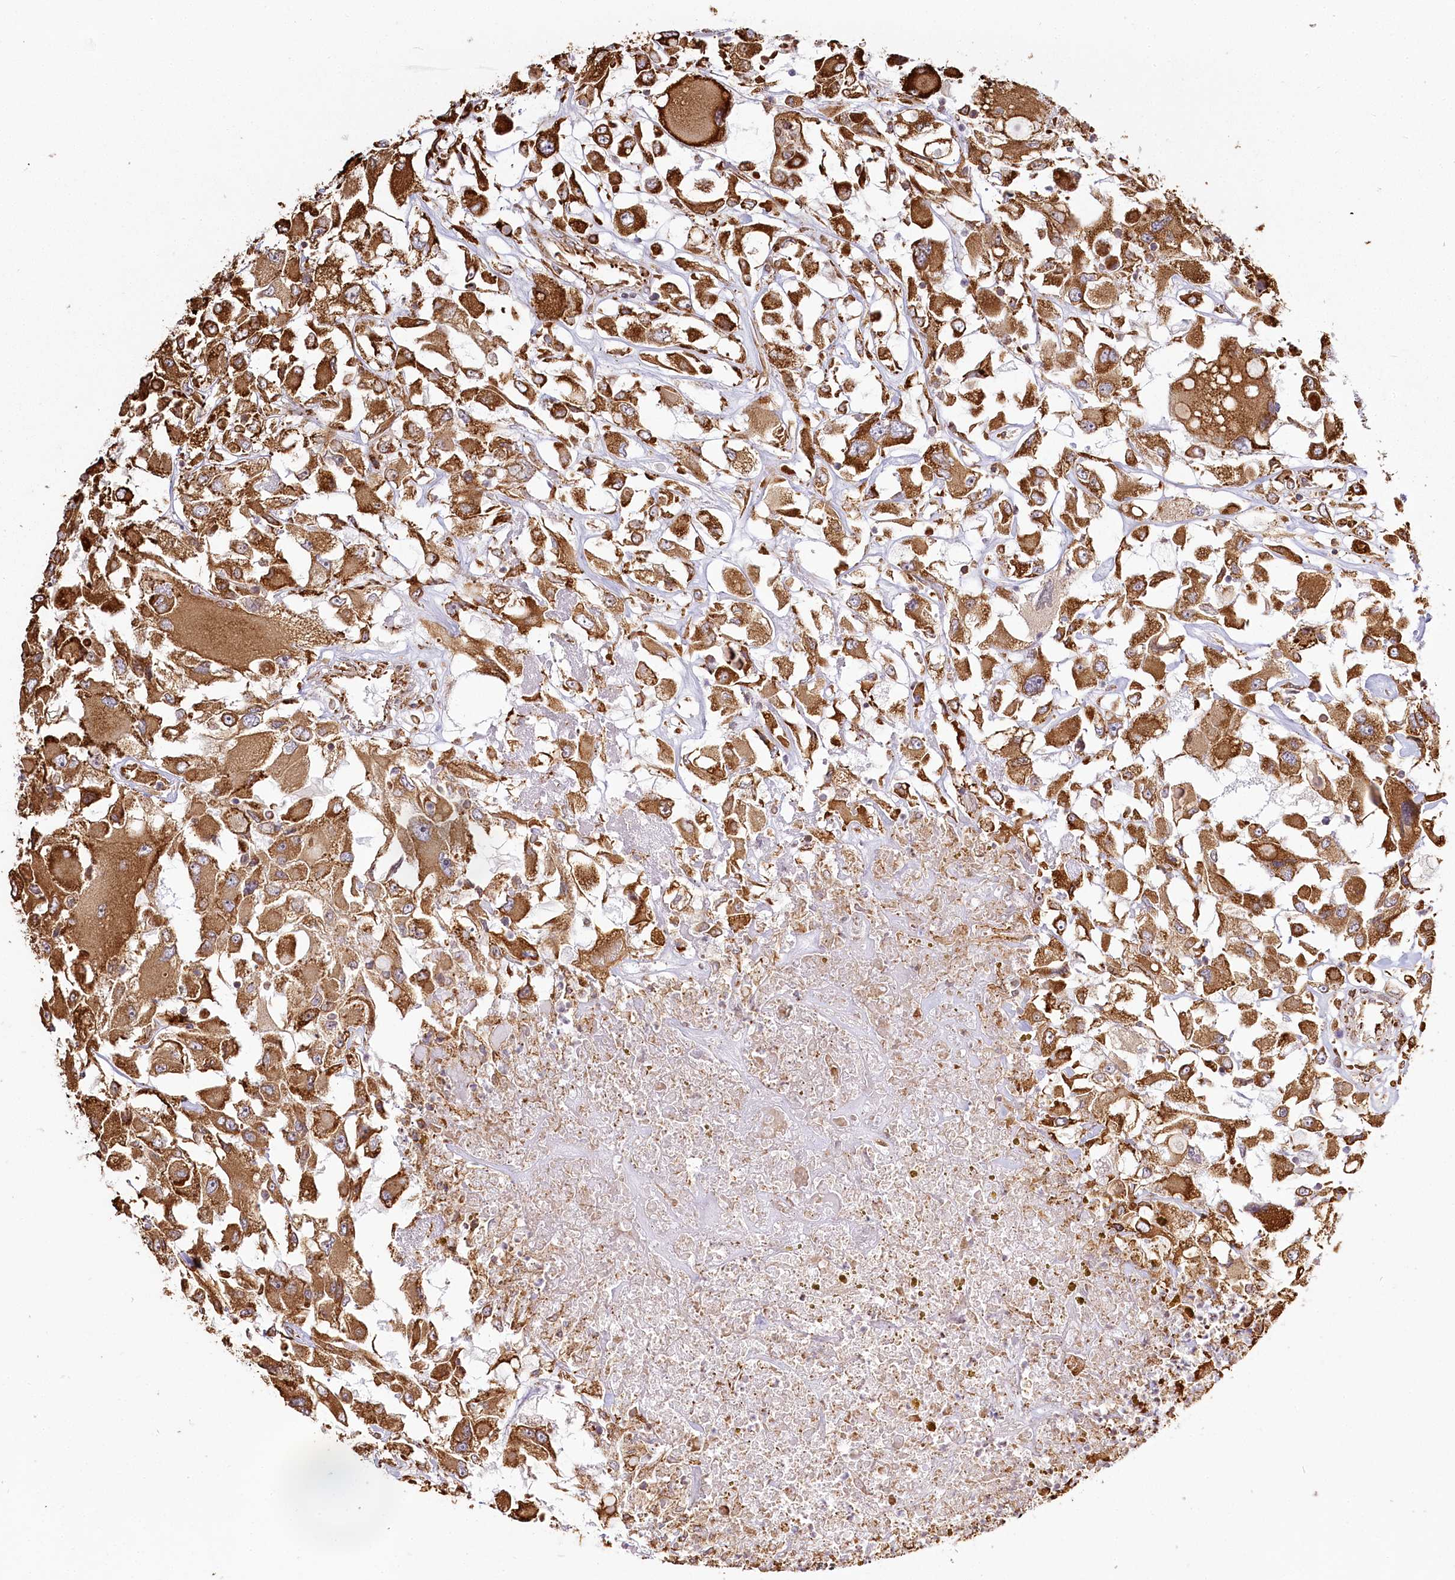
{"staining": {"intensity": "moderate", "quantity": ">75%", "location": "cytoplasmic/membranous"}, "tissue": "renal cancer", "cell_type": "Tumor cells", "image_type": "cancer", "snomed": [{"axis": "morphology", "description": "Adenocarcinoma, NOS"}, {"axis": "topography", "description": "Kidney"}], "caption": "A medium amount of moderate cytoplasmic/membranous staining is present in about >75% of tumor cells in adenocarcinoma (renal) tissue.", "gene": "FAM13A", "patient": {"sex": "female", "age": 52}}